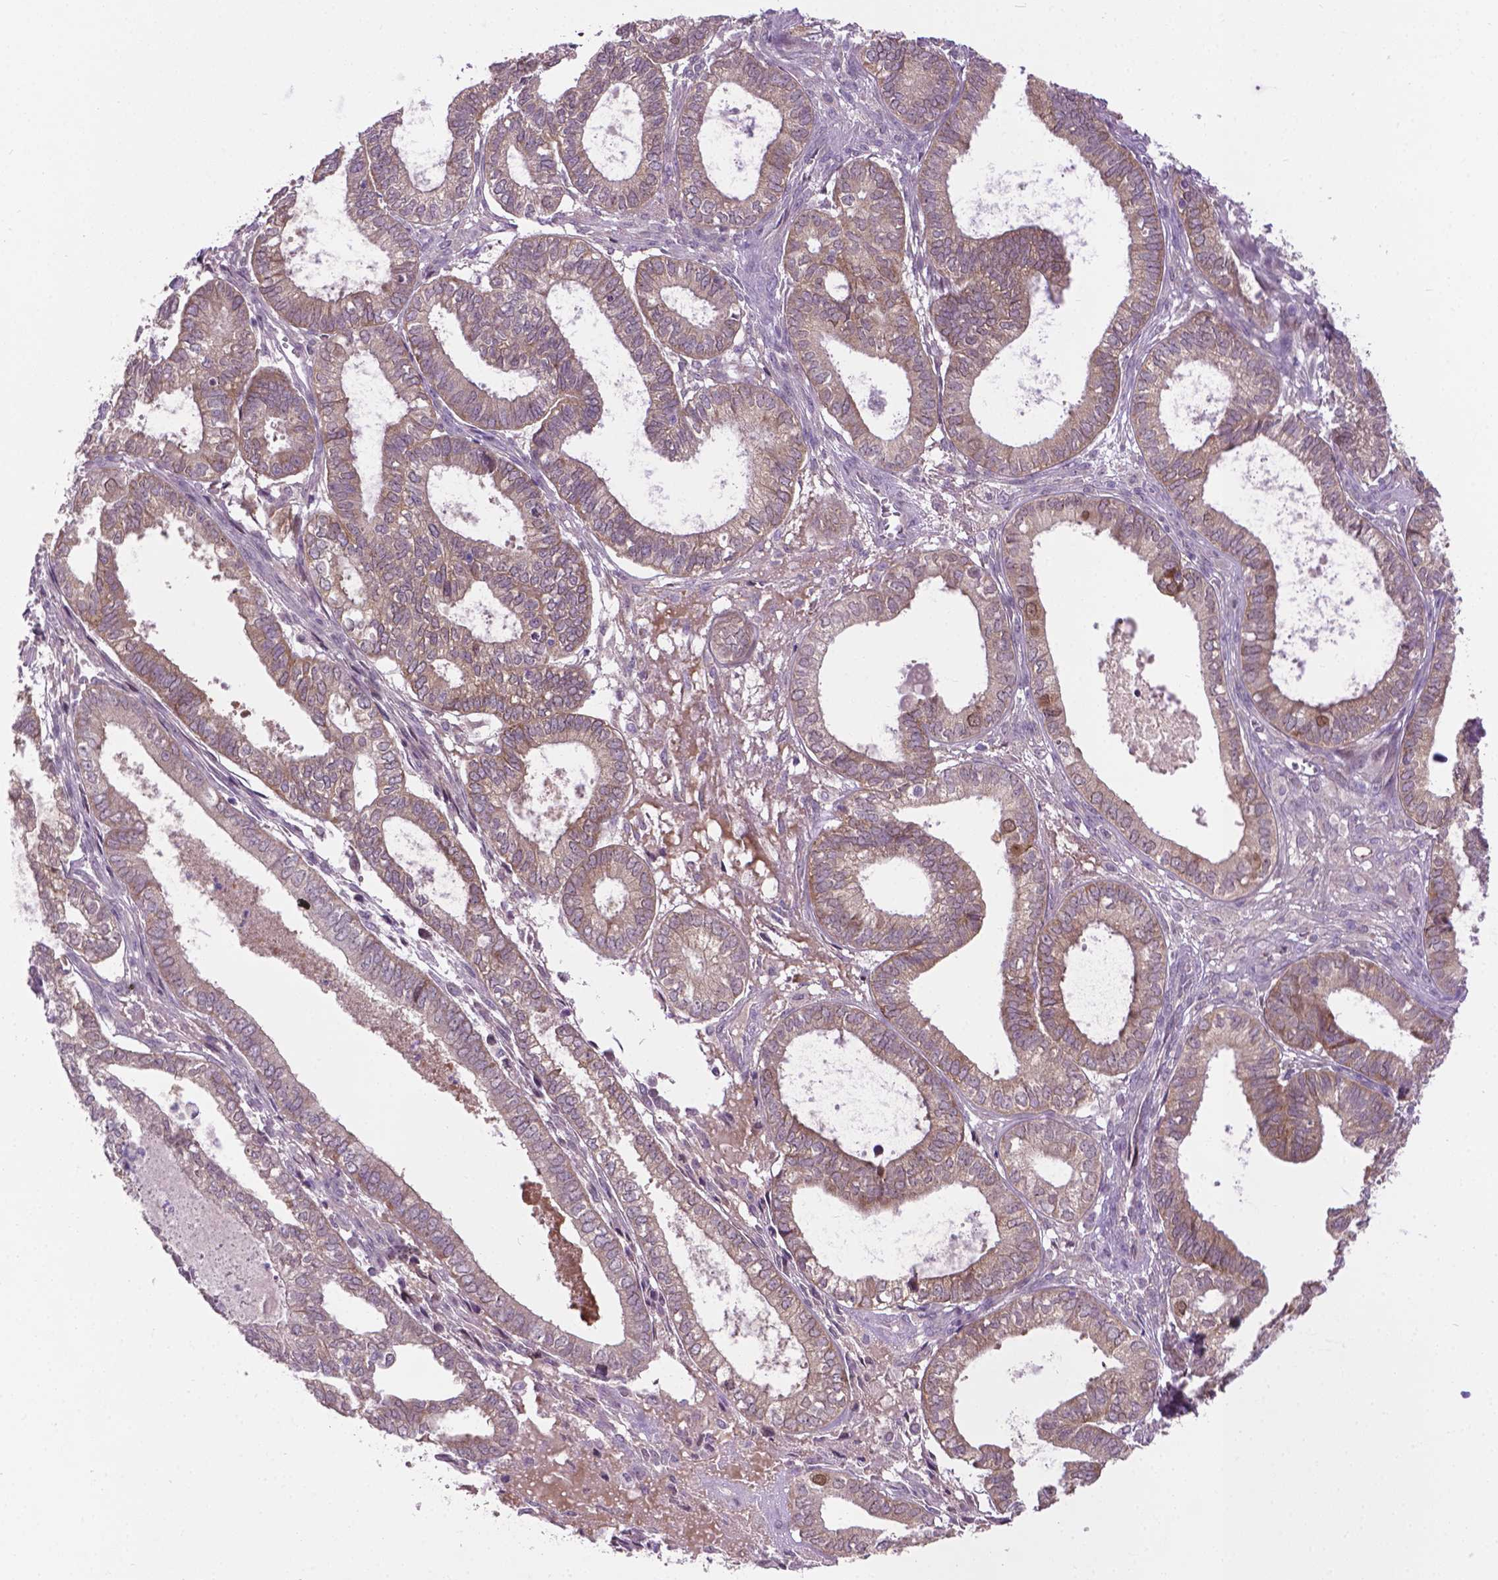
{"staining": {"intensity": "negative", "quantity": "none", "location": "none"}, "tissue": "ovarian cancer", "cell_type": "Tumor cells", "image_type": "cancer", "snomed": [{"axis": "morphology", "description": "Carcinoma, endometroid"}, {"axis": "topography", "description": "Ovary"}], "caption": "There is no significant expression in tumor cells of ovarian endometroid carcinoma.", "gene": "IRF6", "patient": {"sex": "female", "age": 64}}